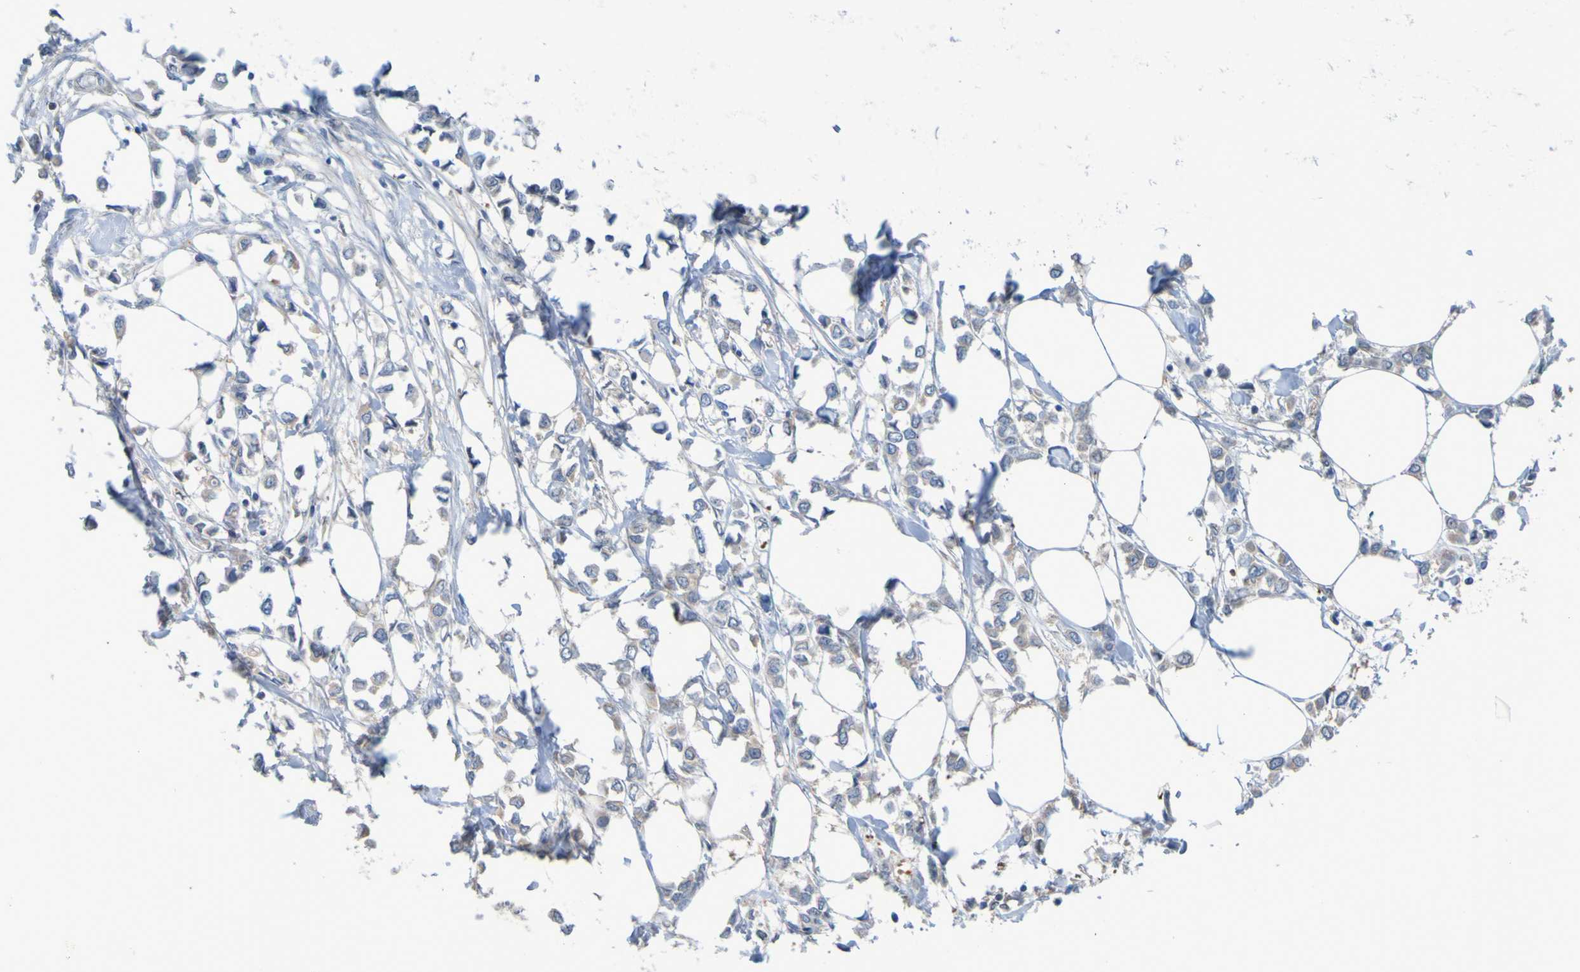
{"staining": {"intensity": "weak", "quantity": "25%-75%", "location": "cytoplasmic/membranous"}, "tissue": "breast cancer", "cell_type": "Tumor cells", "image_type": "cancer", "snomed": [{"axis": "morphology", "description": "Lobular carcinoma"}, {"axis": "topography", "description": "Breast"}], "caption": "A brown stain shows weak cytoplasmic/membranous staining of a protein in human breast cancer (lobular carcinoma) tumor cells. The staining is performed using DAB brown chromogen to label protein expression. The nuclei are counter-stained blue using hematoxylin.", "gene": "NPRL3", "patient": {"sex": "female", "age": 51}}